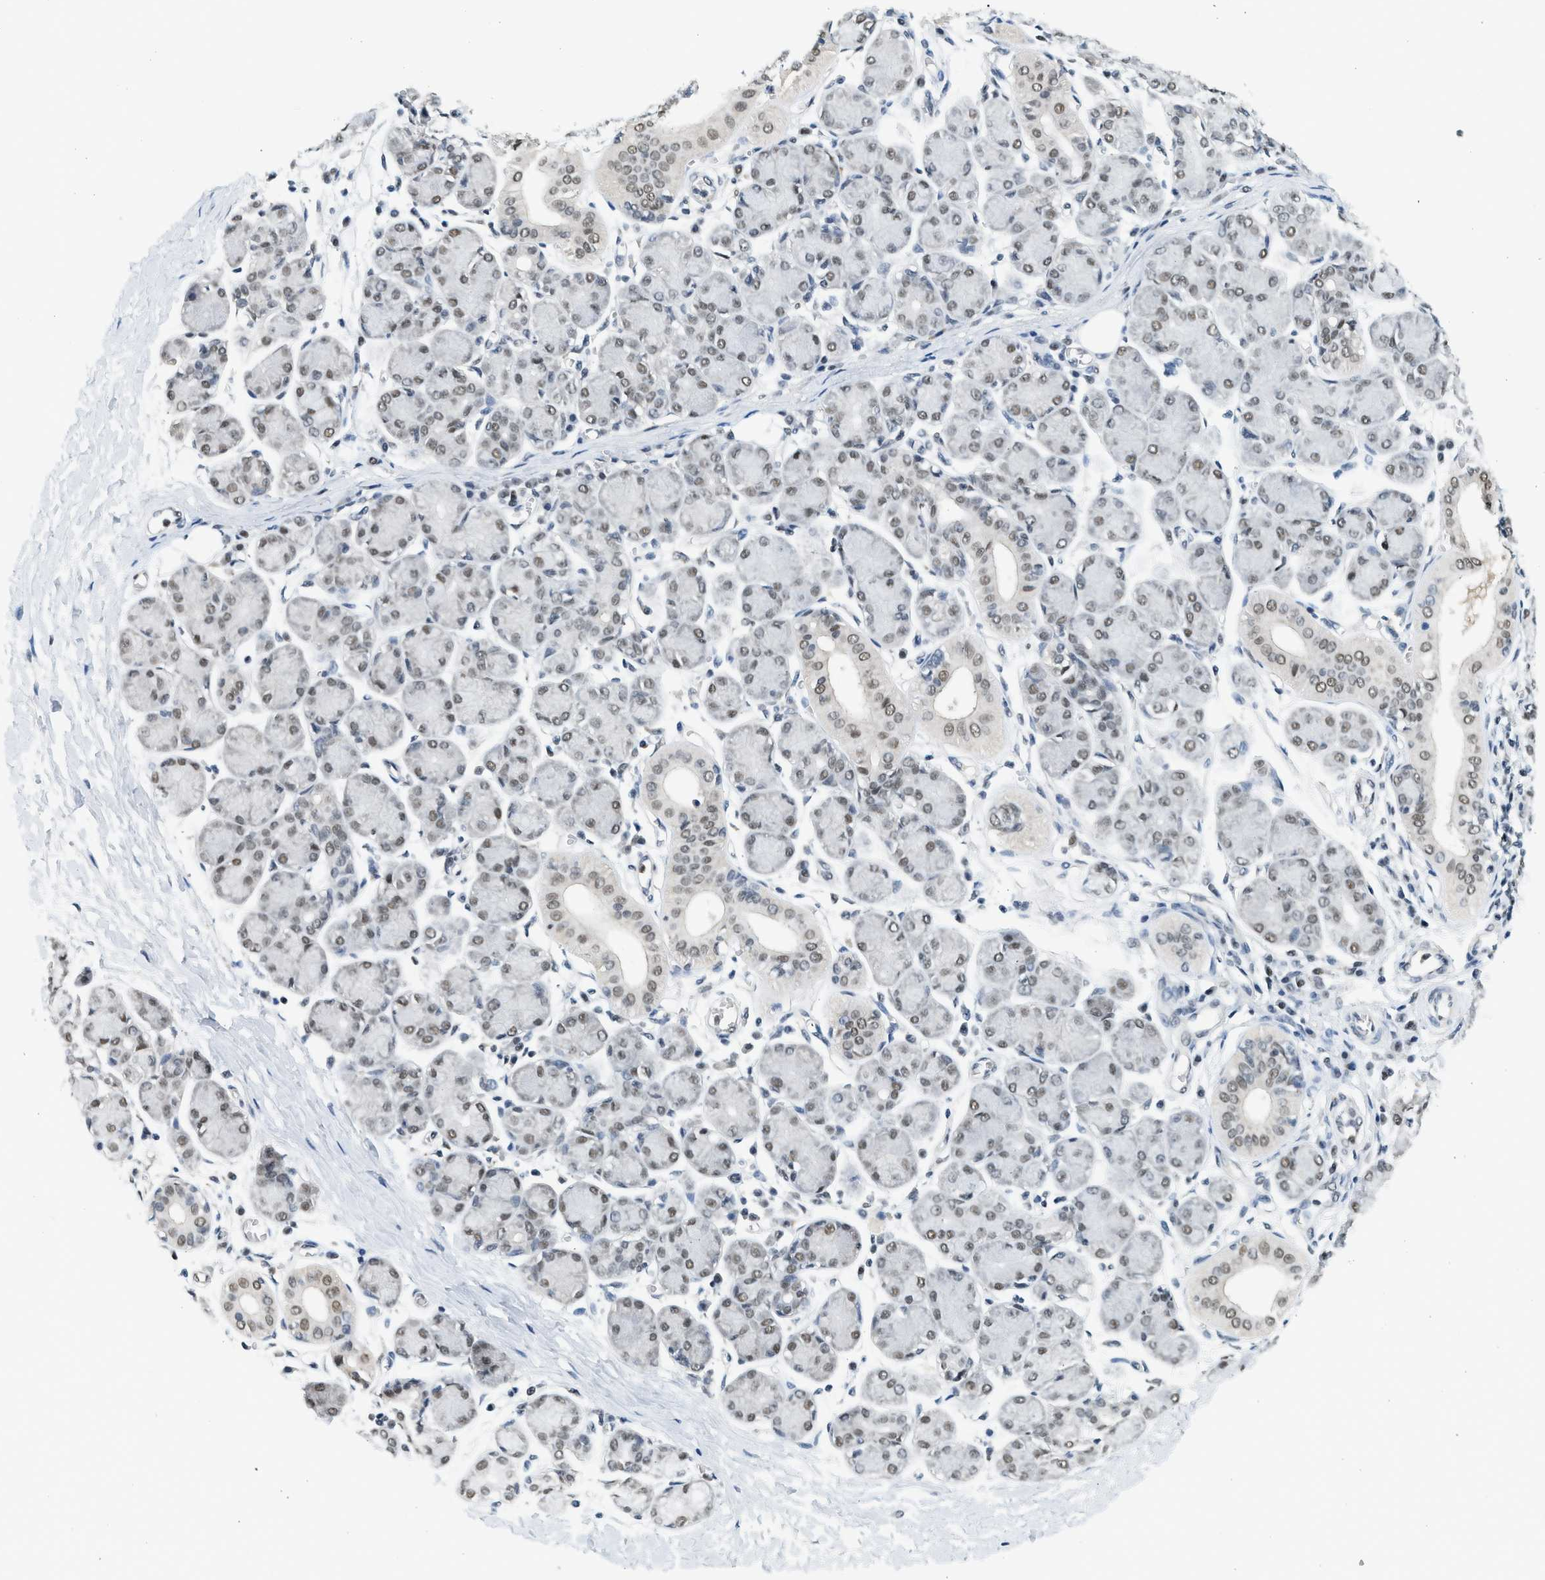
{"staining": {"intensity": "weak", "quantity": "25%-75%", "location": "nuclear"}, "tissue": "salivary gland", "cell_type": "Glandular cells", "image_type": "normal", "snomed": [{"axis": "morphology", "description": "Normal tissue, NOS"}, {"axis": "morphology", "description": "Inflammation, NOS"}, {"axis": "topography", "description": "Lymph node"}, {"axis": "topography", "description": "Salivary gland"}], "caption": "Immunohistochemistry histopathology image of normal salivary gland: salivary gland stained using immunohistochemistry exhibits low levels of weak protein expression localized specifically in the nuclear of glandular cells, appearing as a nuclear brown color.", "gene": "HIPK1", "patient": {"sex": "male", "age": 3}}